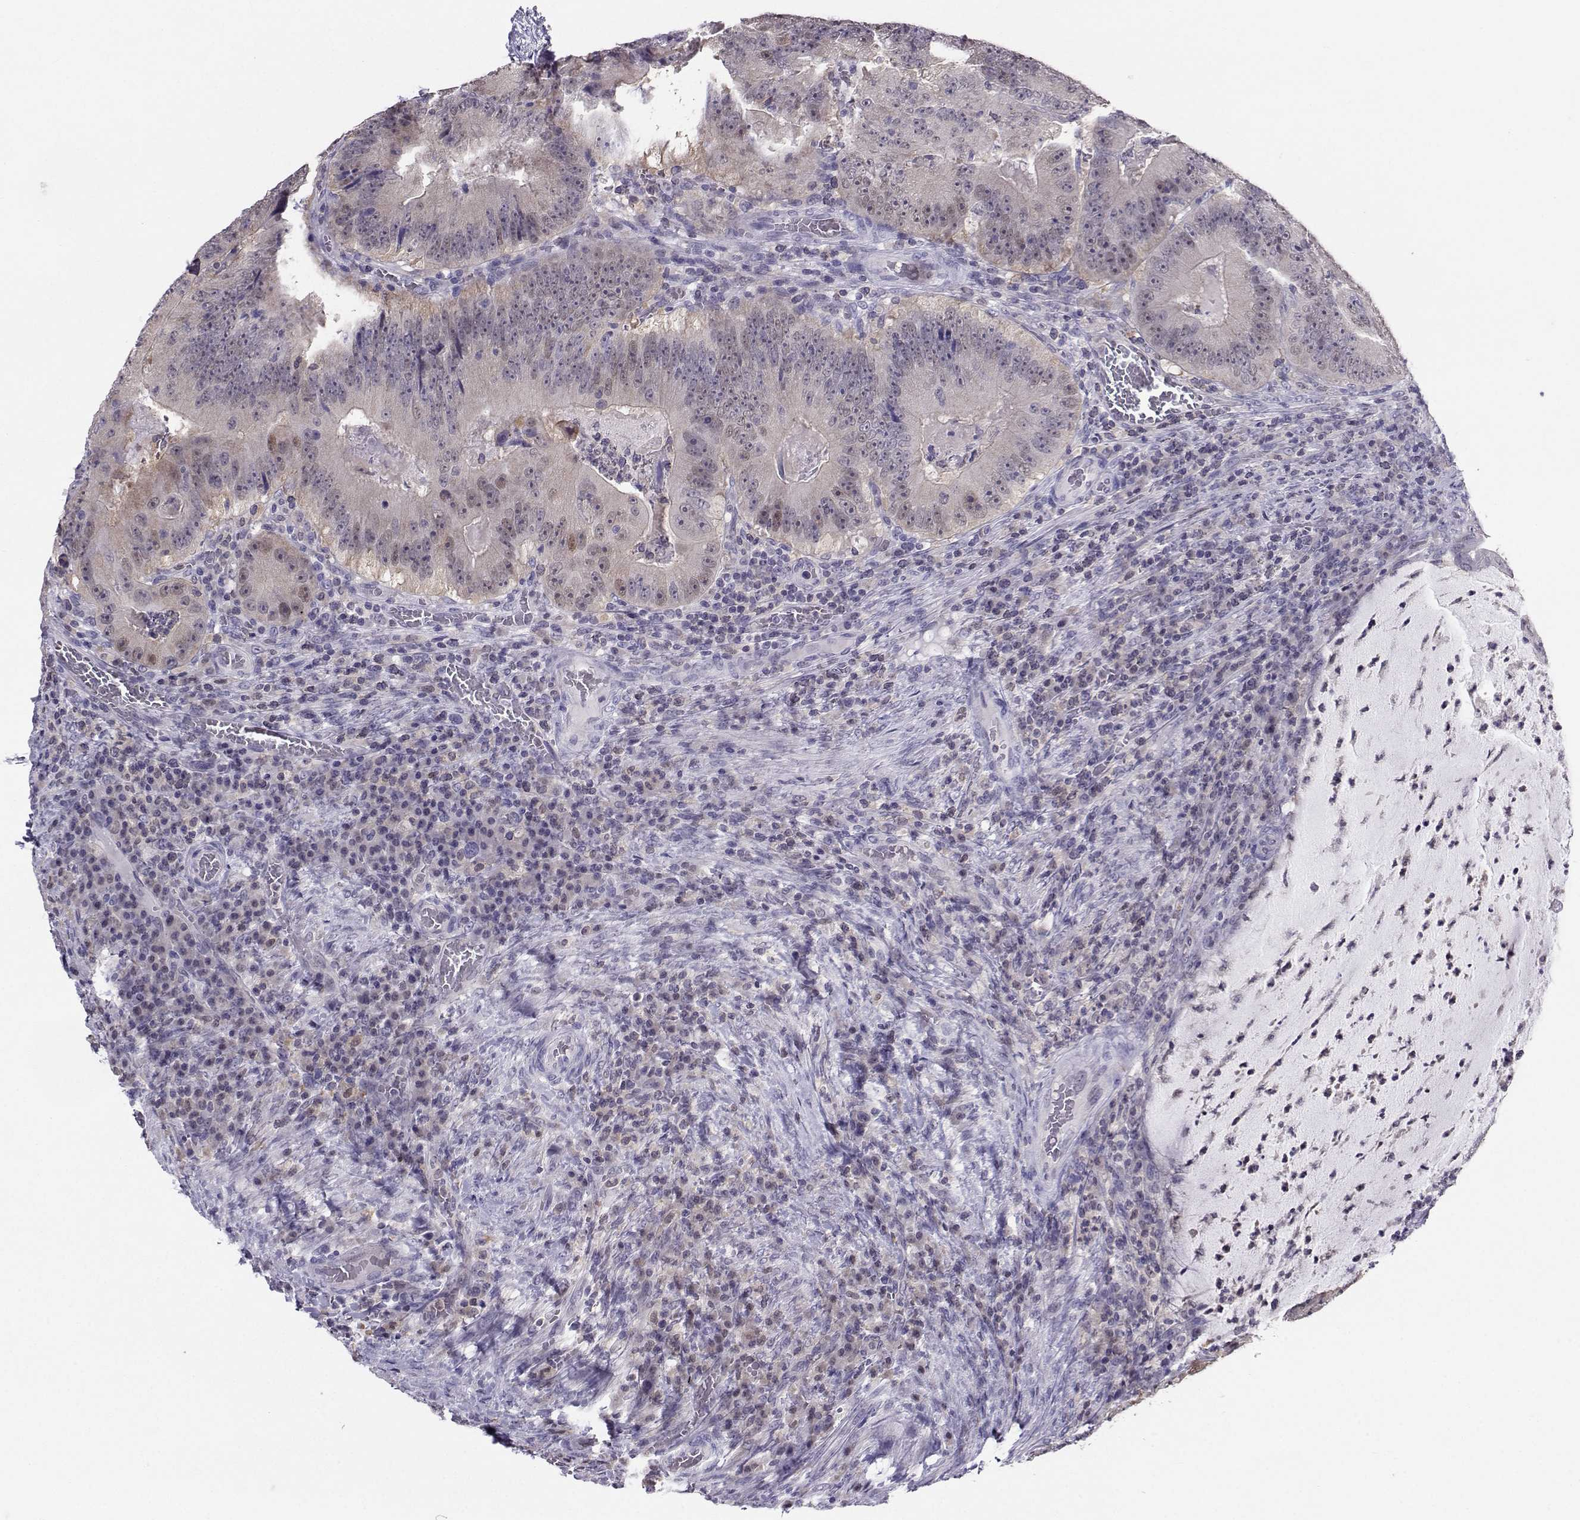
{"staining": {"intensity": "weak", "quantity": "<25%", "location": "cytoplasmic/membranous"}, "tissue": "colorectal cancer", "cell_type": "Tumor cells", "image_type": "cancer", "snomed": [{"axis": "morphology", "description": "Adenocarcinoma, NOS"}, {"axis": "topography", "description": "Colon"}], "caption": "Tumor cells show no significant protein positivity in colorectal adenocarcinoma.", "gene": "PGK1", "patient": {"sex": "female", "age": 86}}